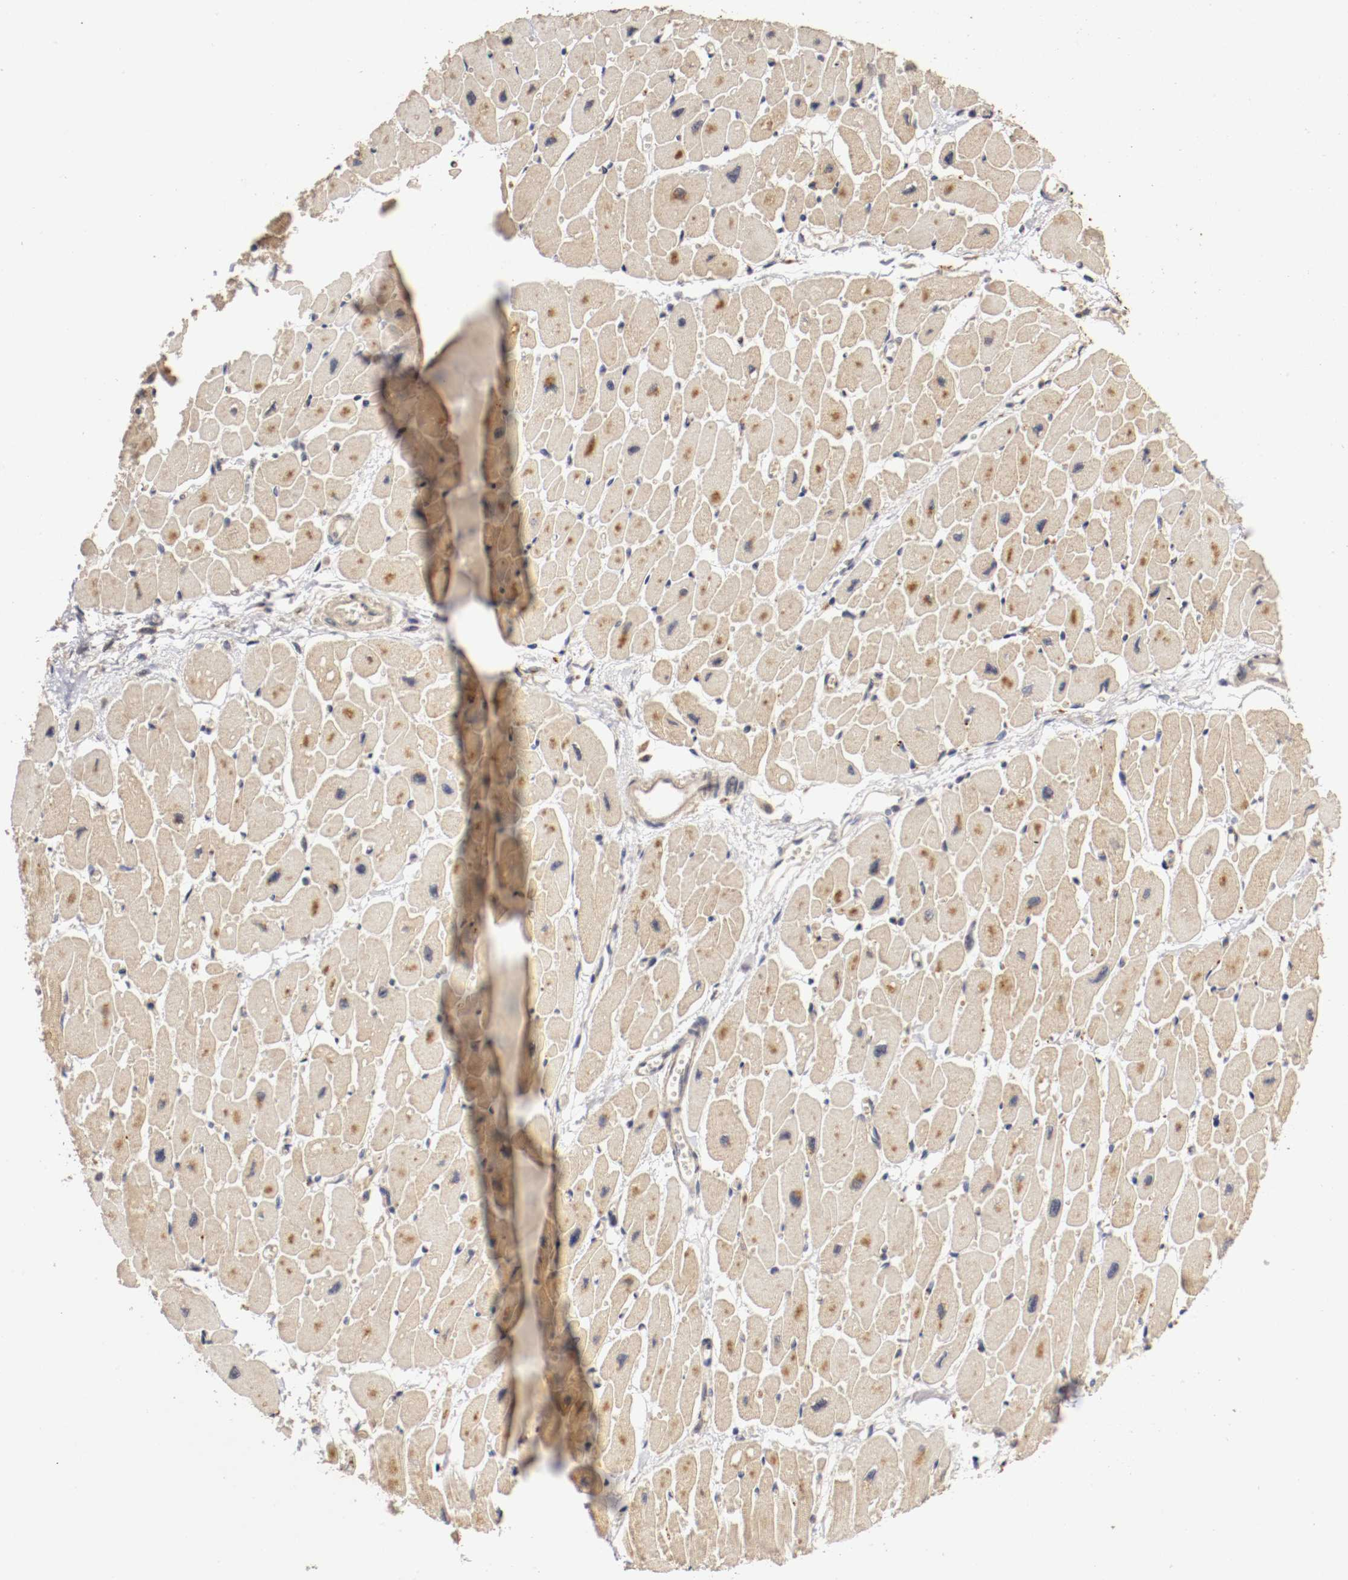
{"staining": {"intensity": "moderate", "quantity": "25%-75%", "location": "cytoplasmic/membranous"}, "tissue": "heart muscle", "cell_type": "Cardiomyocytes", "image_type": "normal", "snomed": [{"axis": "morphology", "description": "Normal tissue, NOS"}, {"axis": "topography", "description": "Heart"}], "caption": "Protein expression by IHC shows moderate cytoplasmic/membranous positivity in approximately 25%-75% of cardiomyocytes in unremarkable heart muscle. (DAB = brown stain, brightfield microscopy at high magnification).", "gene": "TNFRSF1B", "patient": {"sex": "female", "age": 54}}